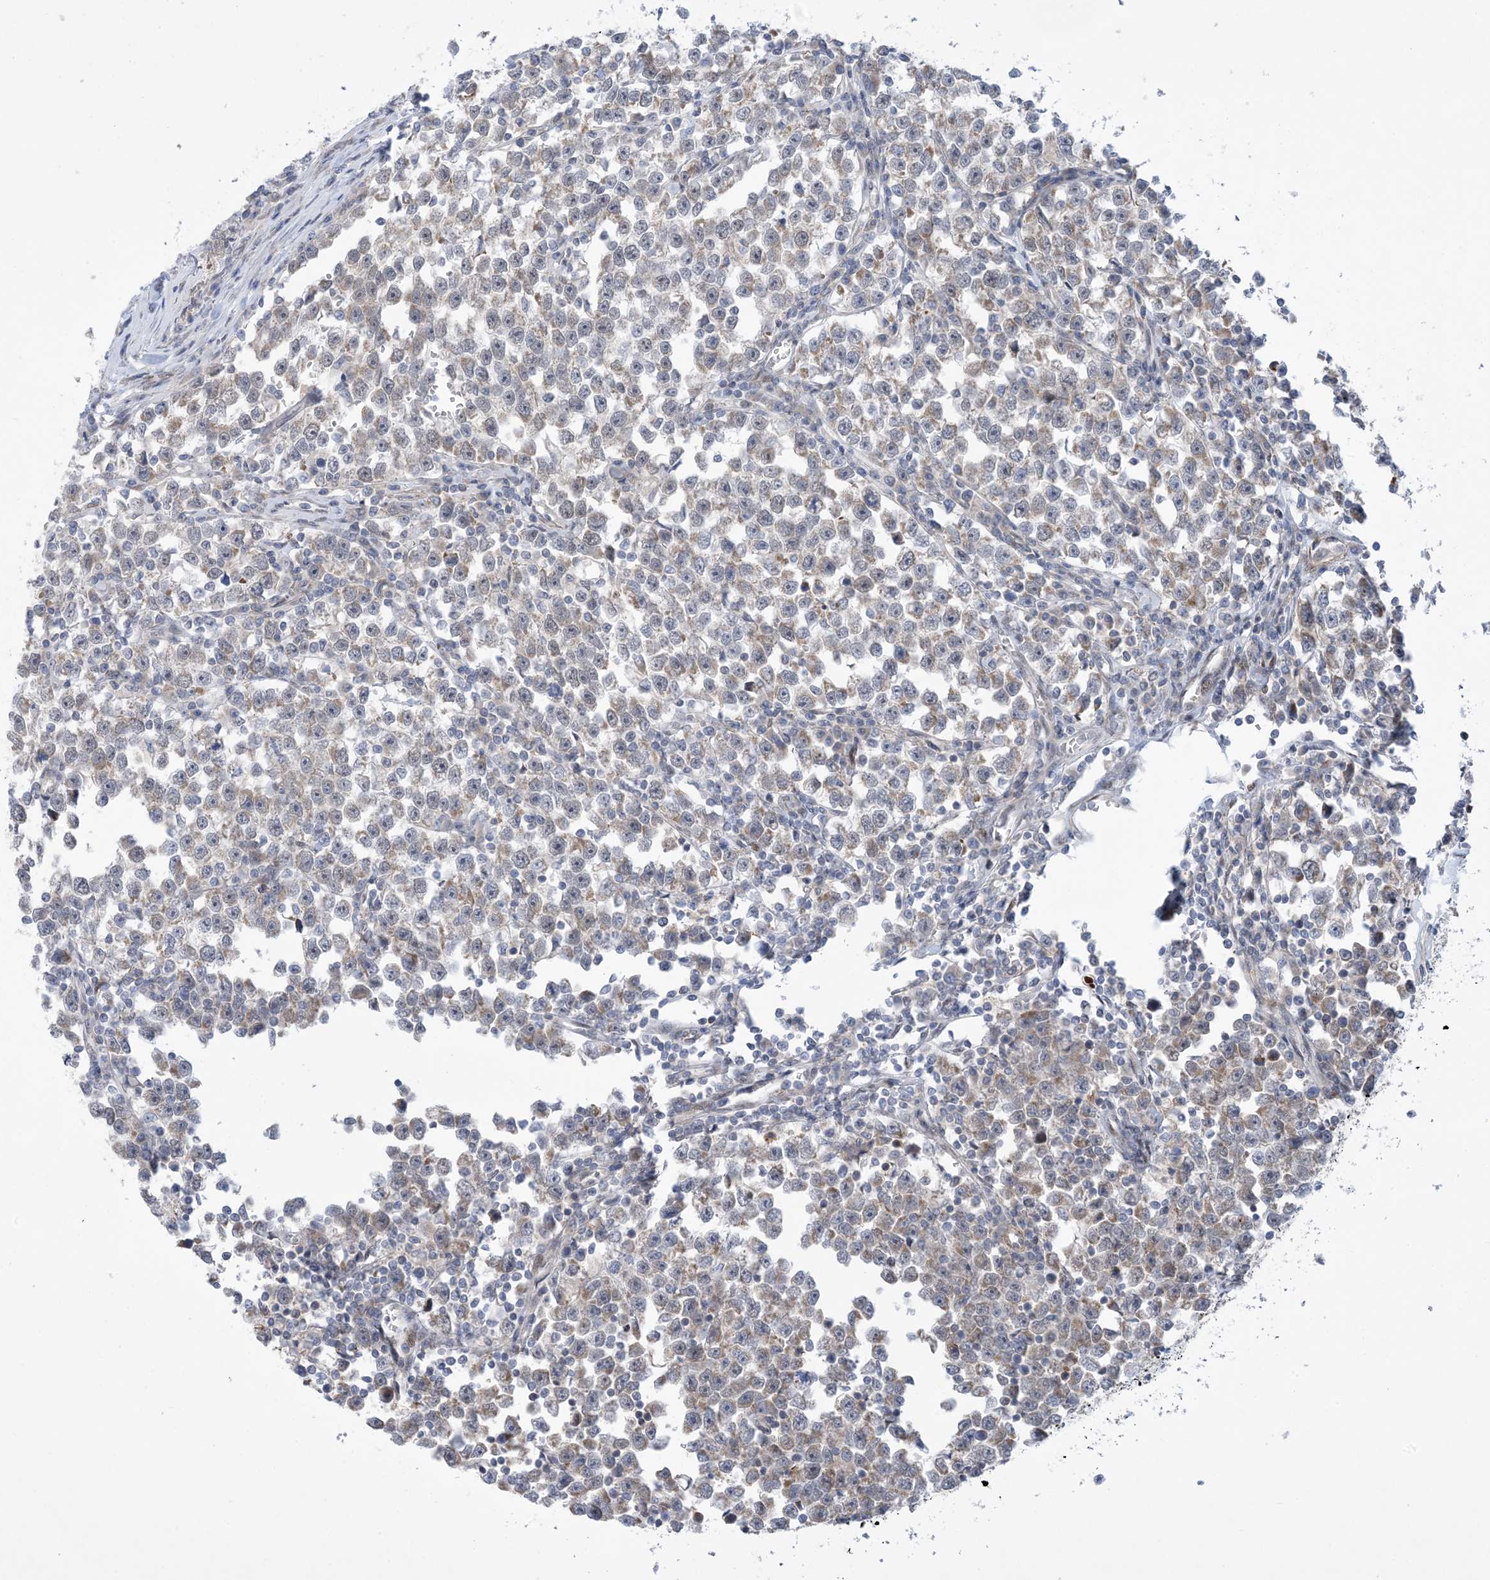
{"staining": {"intensity": "weak", "quantity": "<25%", "location": "cytoplasmic/membranous"}, "tissue": "testis cancer", "cell_type": "Tumor cells", "image_type": "cancer", "snomed": [{"axis": "morphology", "description": "Normal tissue, NOS"}, {"axis": "morphology", "description": "Seminoma, NOS"}, {"axis": "topography", "description": "Testis"}], "caption": "The histopathology image displays no staining of tumor cells in testis cancer.", "gene": "ZNF8", "patient": {"sex": "male", "age": 43}}